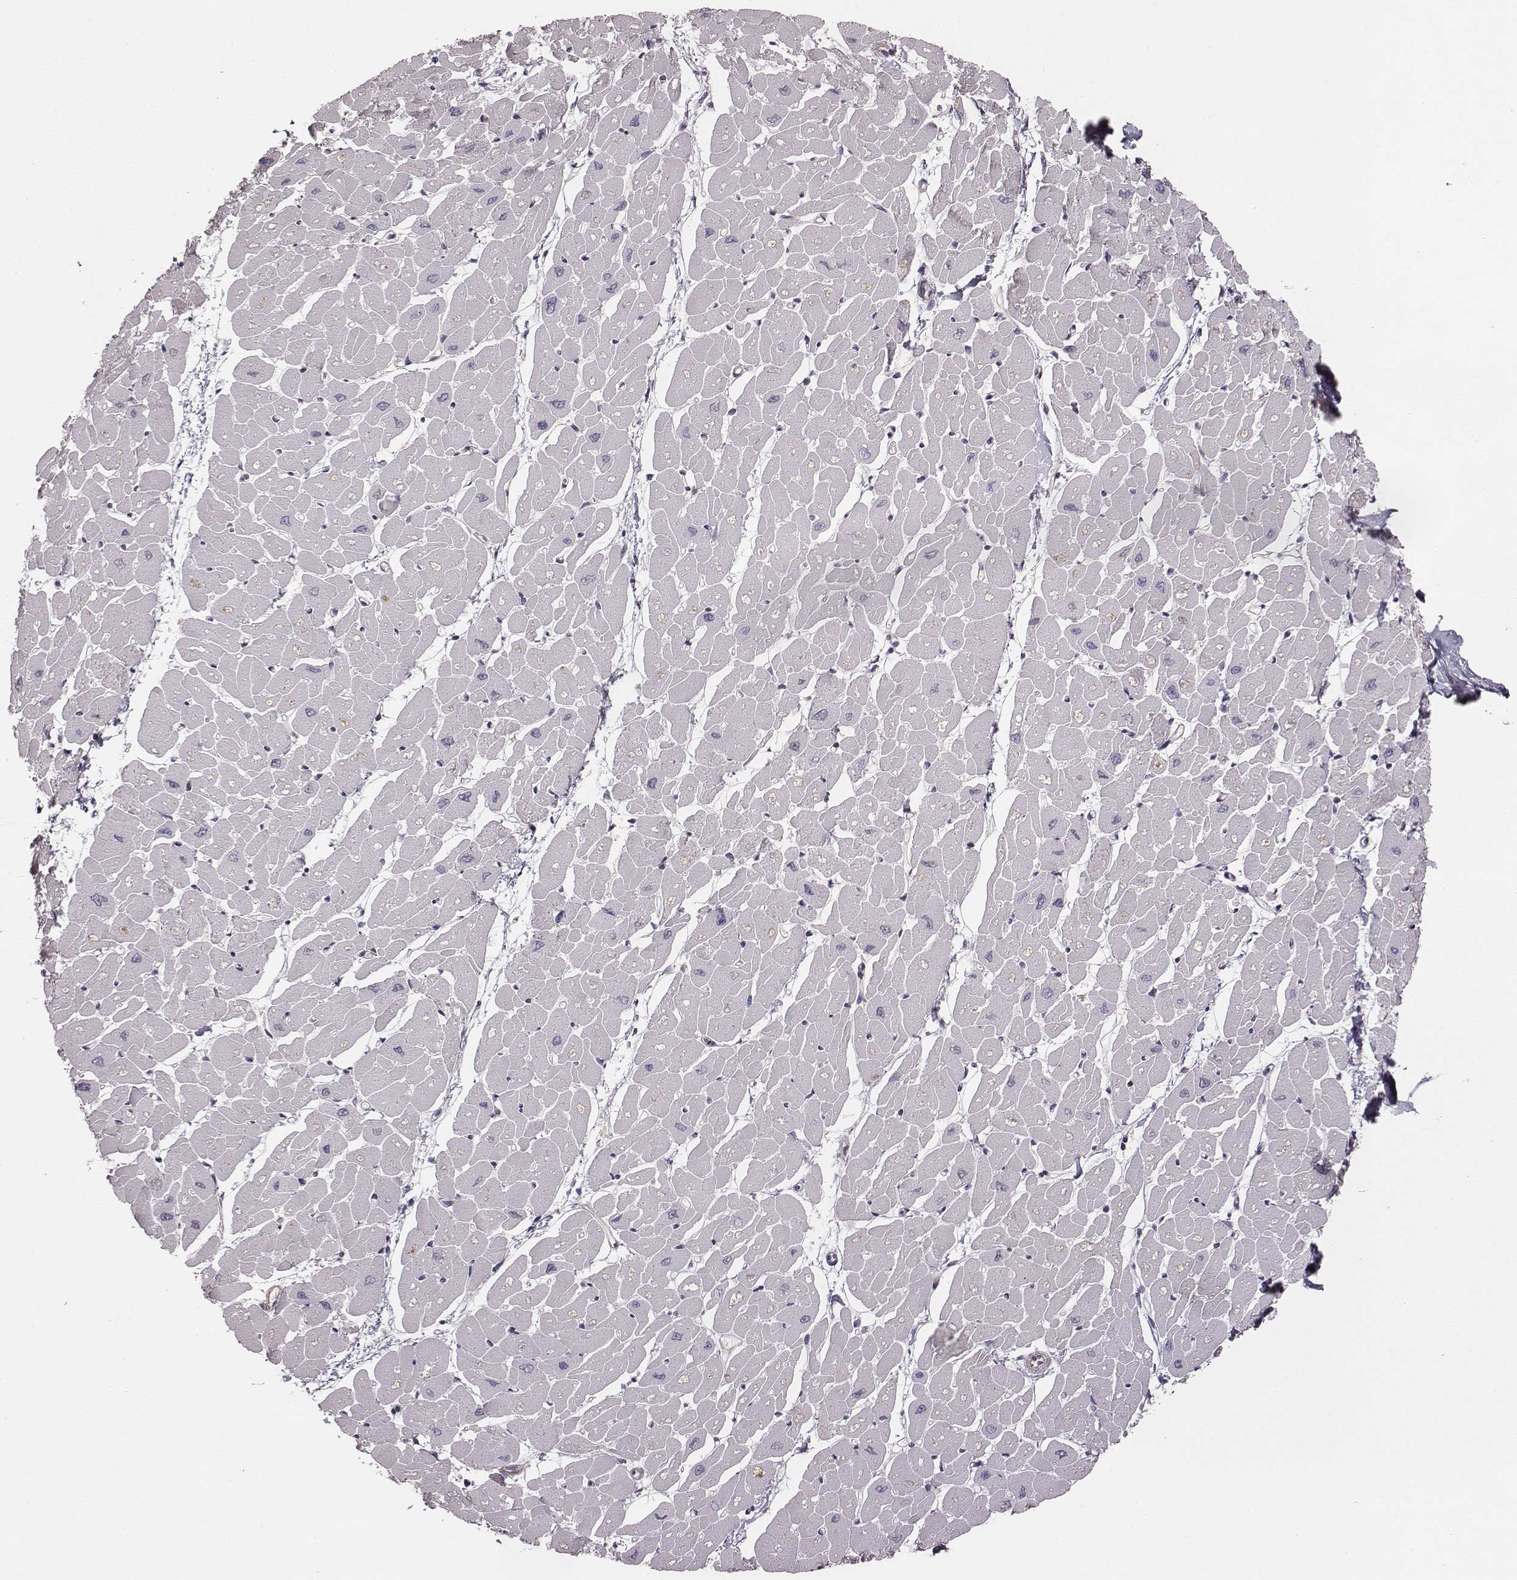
{"staining": {"intensity": "negative", "quantity": "none", "location": "none"}, "tissue": "heart muscle", "cell_type": "Cardiomyocytes", "image_type": "normal", "snomed": [{"axis": "morphology", "description": "Normal tissue, NOS"}, {"axis": "topography", "description": "Heart"}], "caption": "Immunohistochemical staining of benign heart muscle demonstrates no significant expression in cardiomyocytes.", "gene": "ZYX", "patient": {"sex": "male", "age": 57}}